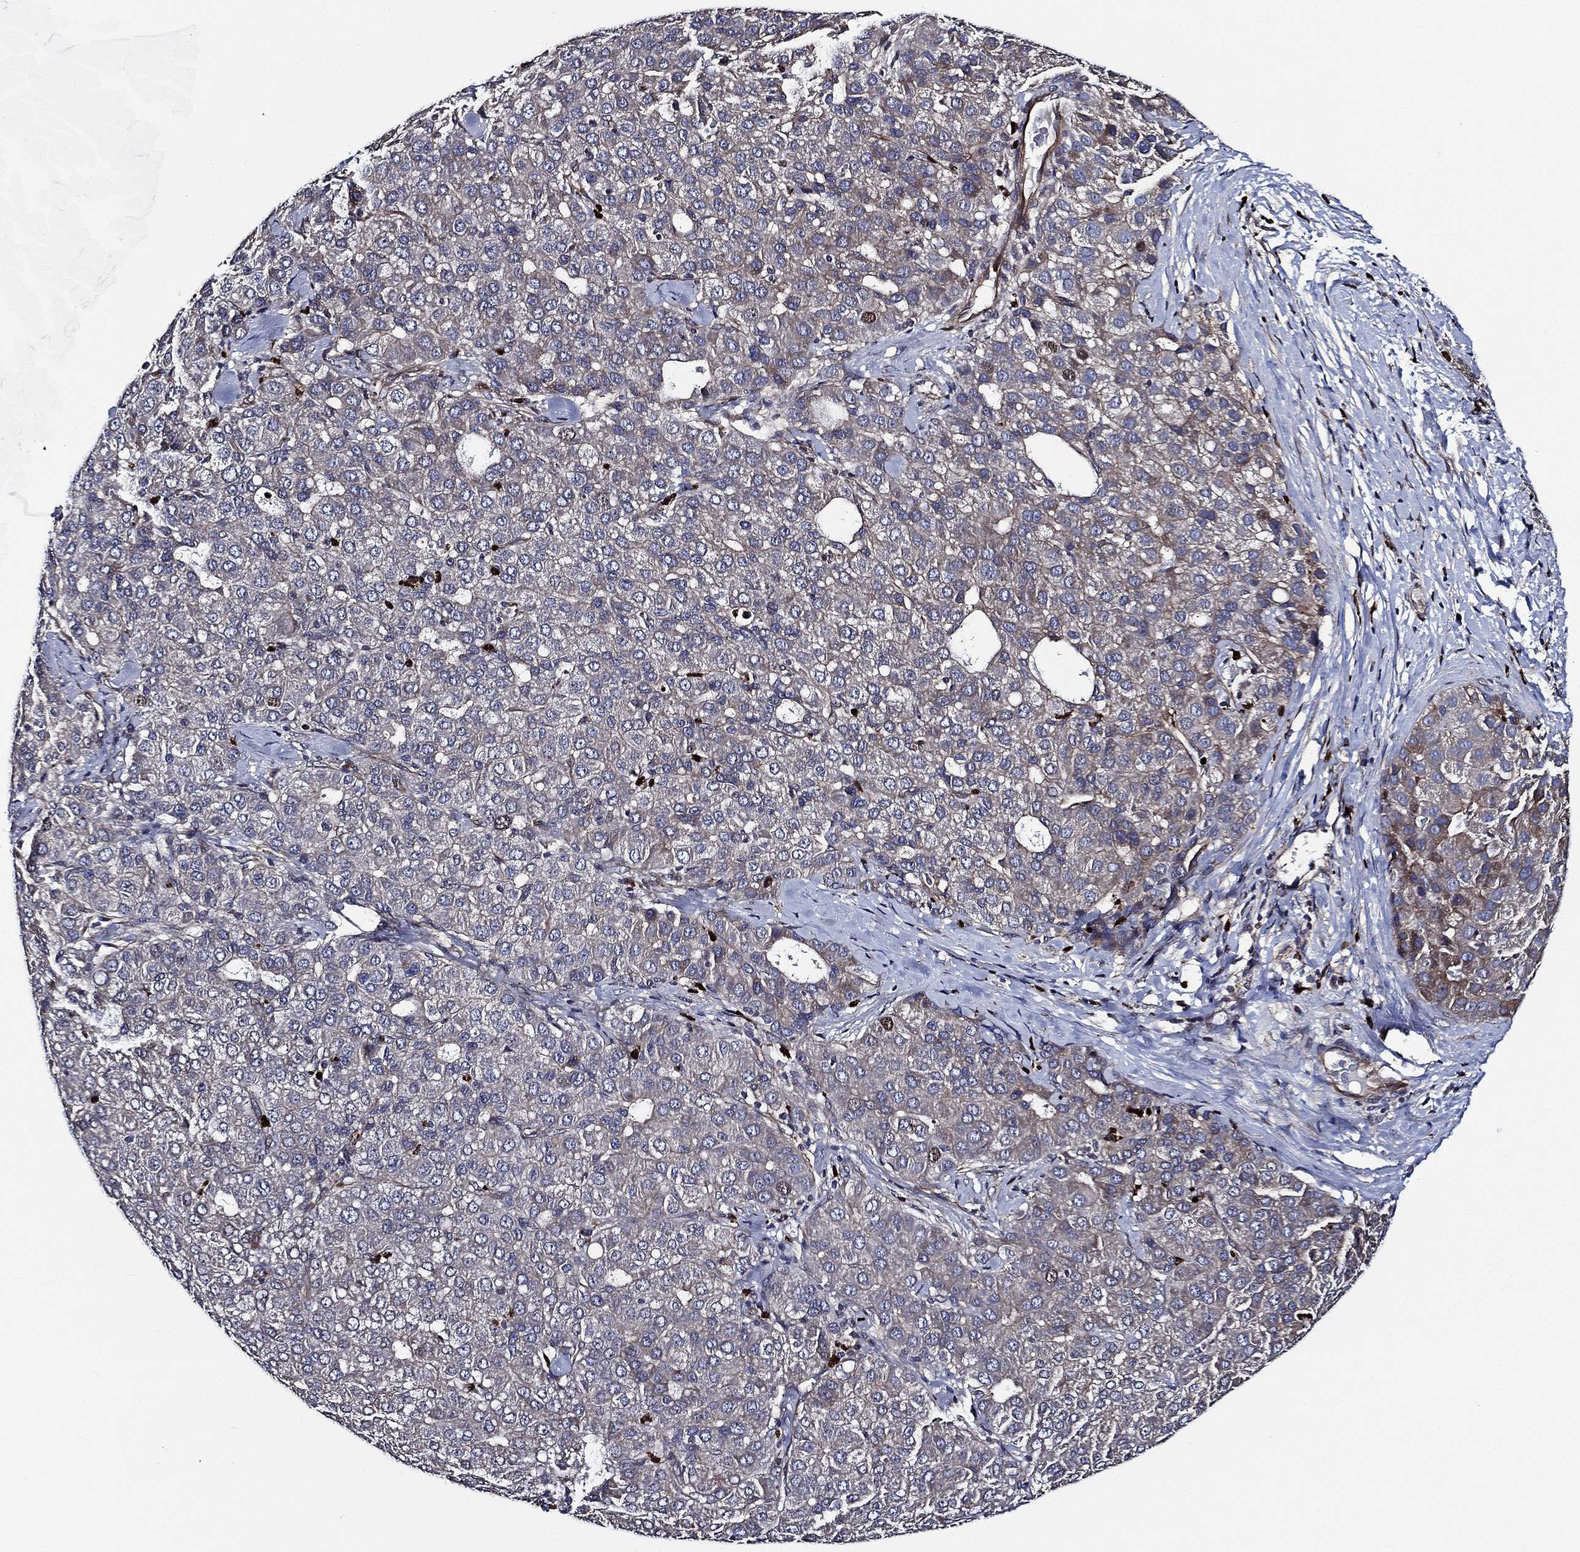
{"staining": {"intensity": "negative", "quantity": "none", "location": "none"}, "tissue": "liver cancer", "cell_type": "Tumor cells", "image_type": "cancer", "snomed": [{"axis": "morphology", "description": "Carcinoma, Hepatocellular, NOS"}, {"axis": "topography", "description": "Liver"}], "caption": "The micrograph displays no significant expression in tumor cells of hepatocellular carcinoma (liver). (Brightfield microscopy of DAB immunohistochemistry (IHC) at high magnification).", "gene": "KIF20B", "patient": {"sex": "male", "age": 65}}